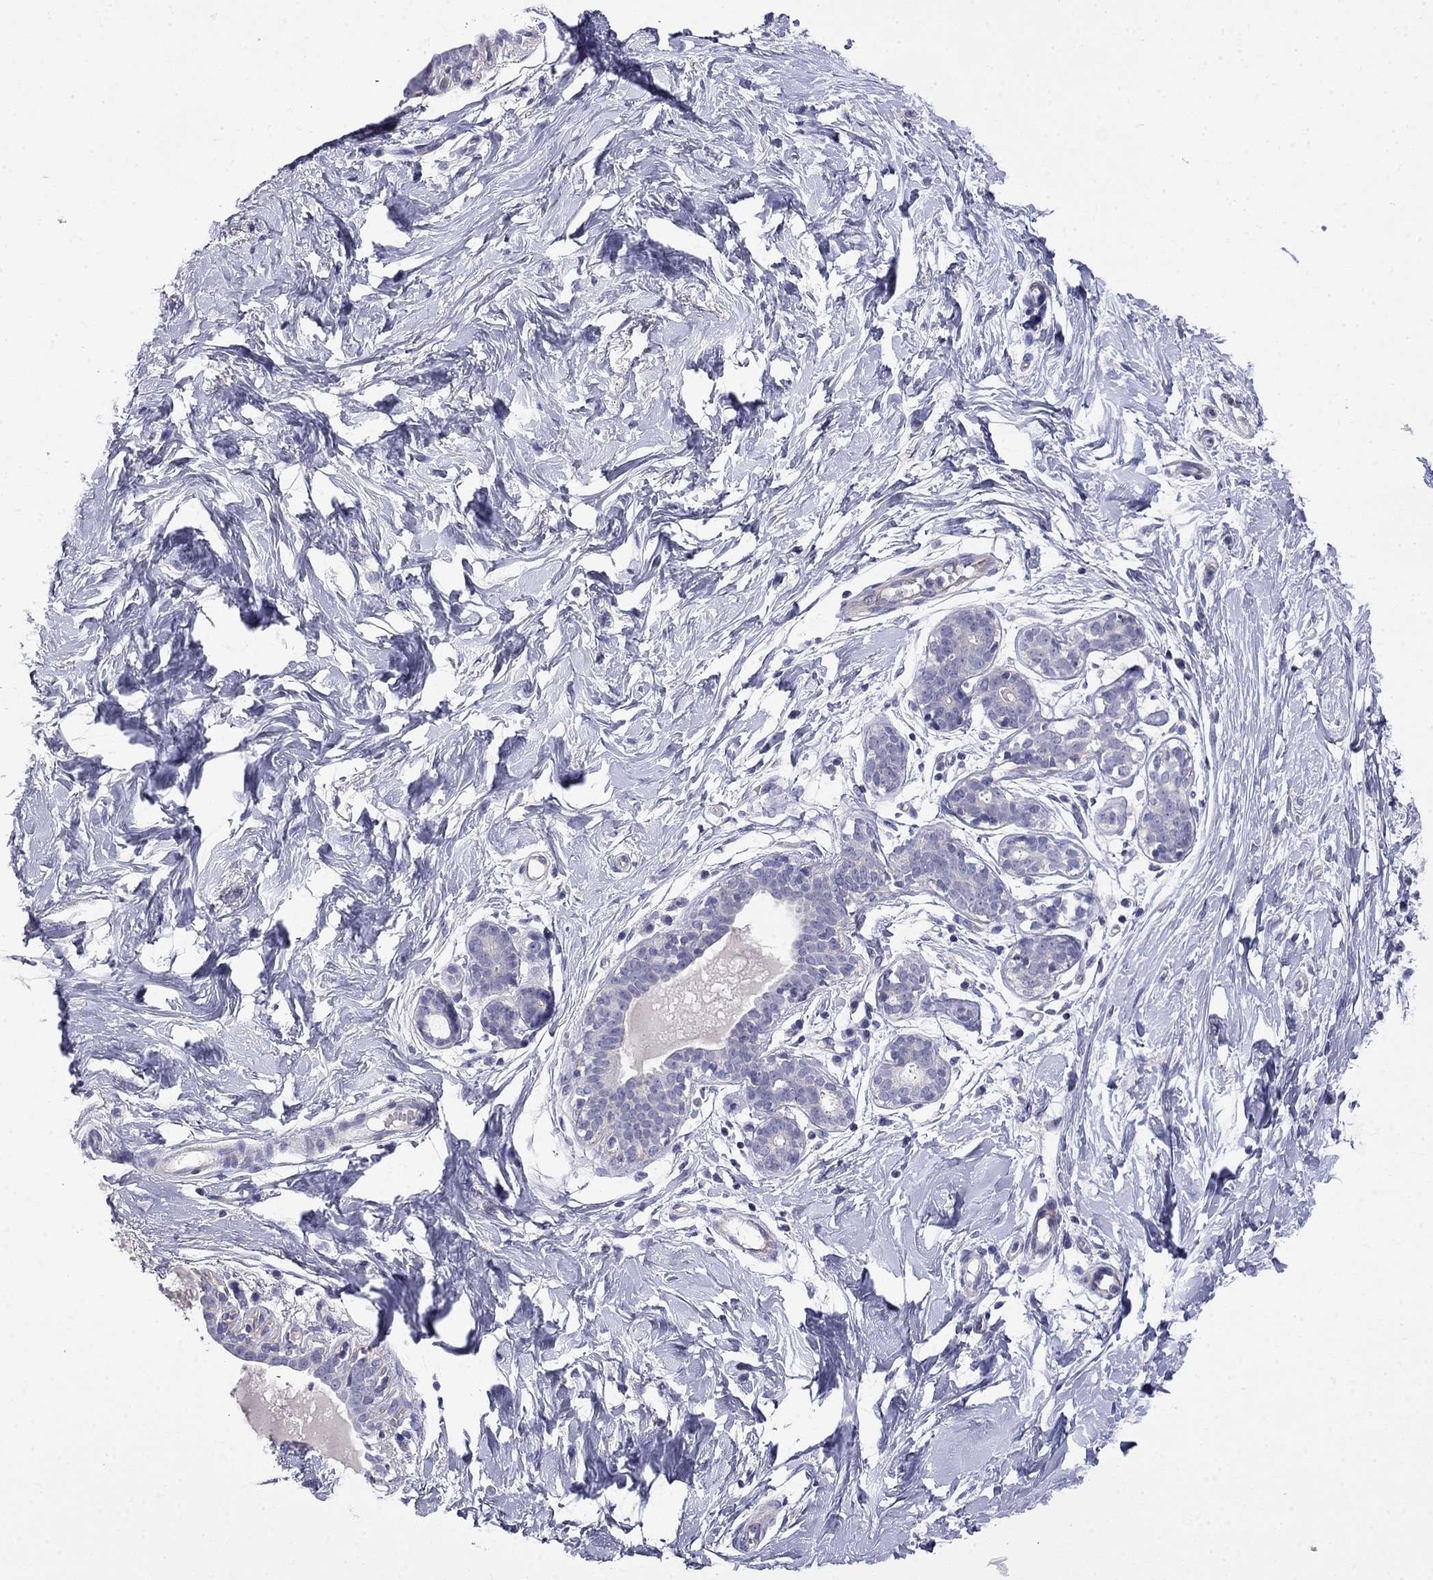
{"staining": {"intensity": "negative", "quantity": "none", "location": "none"}, "tissue": "breast", "cell_type": "Adipocytes", "image_type": "normal", "snomed": [{"axis": "morphology", "description": "Normal tissue, NOS"}, {"axis": "topography", "description": "Breast"}], "caption": "This is a image of immunohistochemistry staining of unremarkable breast, which shows no positivity in adipocytes. (DAB (3,3'-diaminobenzidine) immunohistochemistry (IHC) visualized using brightfield microscopy, high magnification).", "gene": "PRR18", "patient": {"sex": "female", "age": 37}}